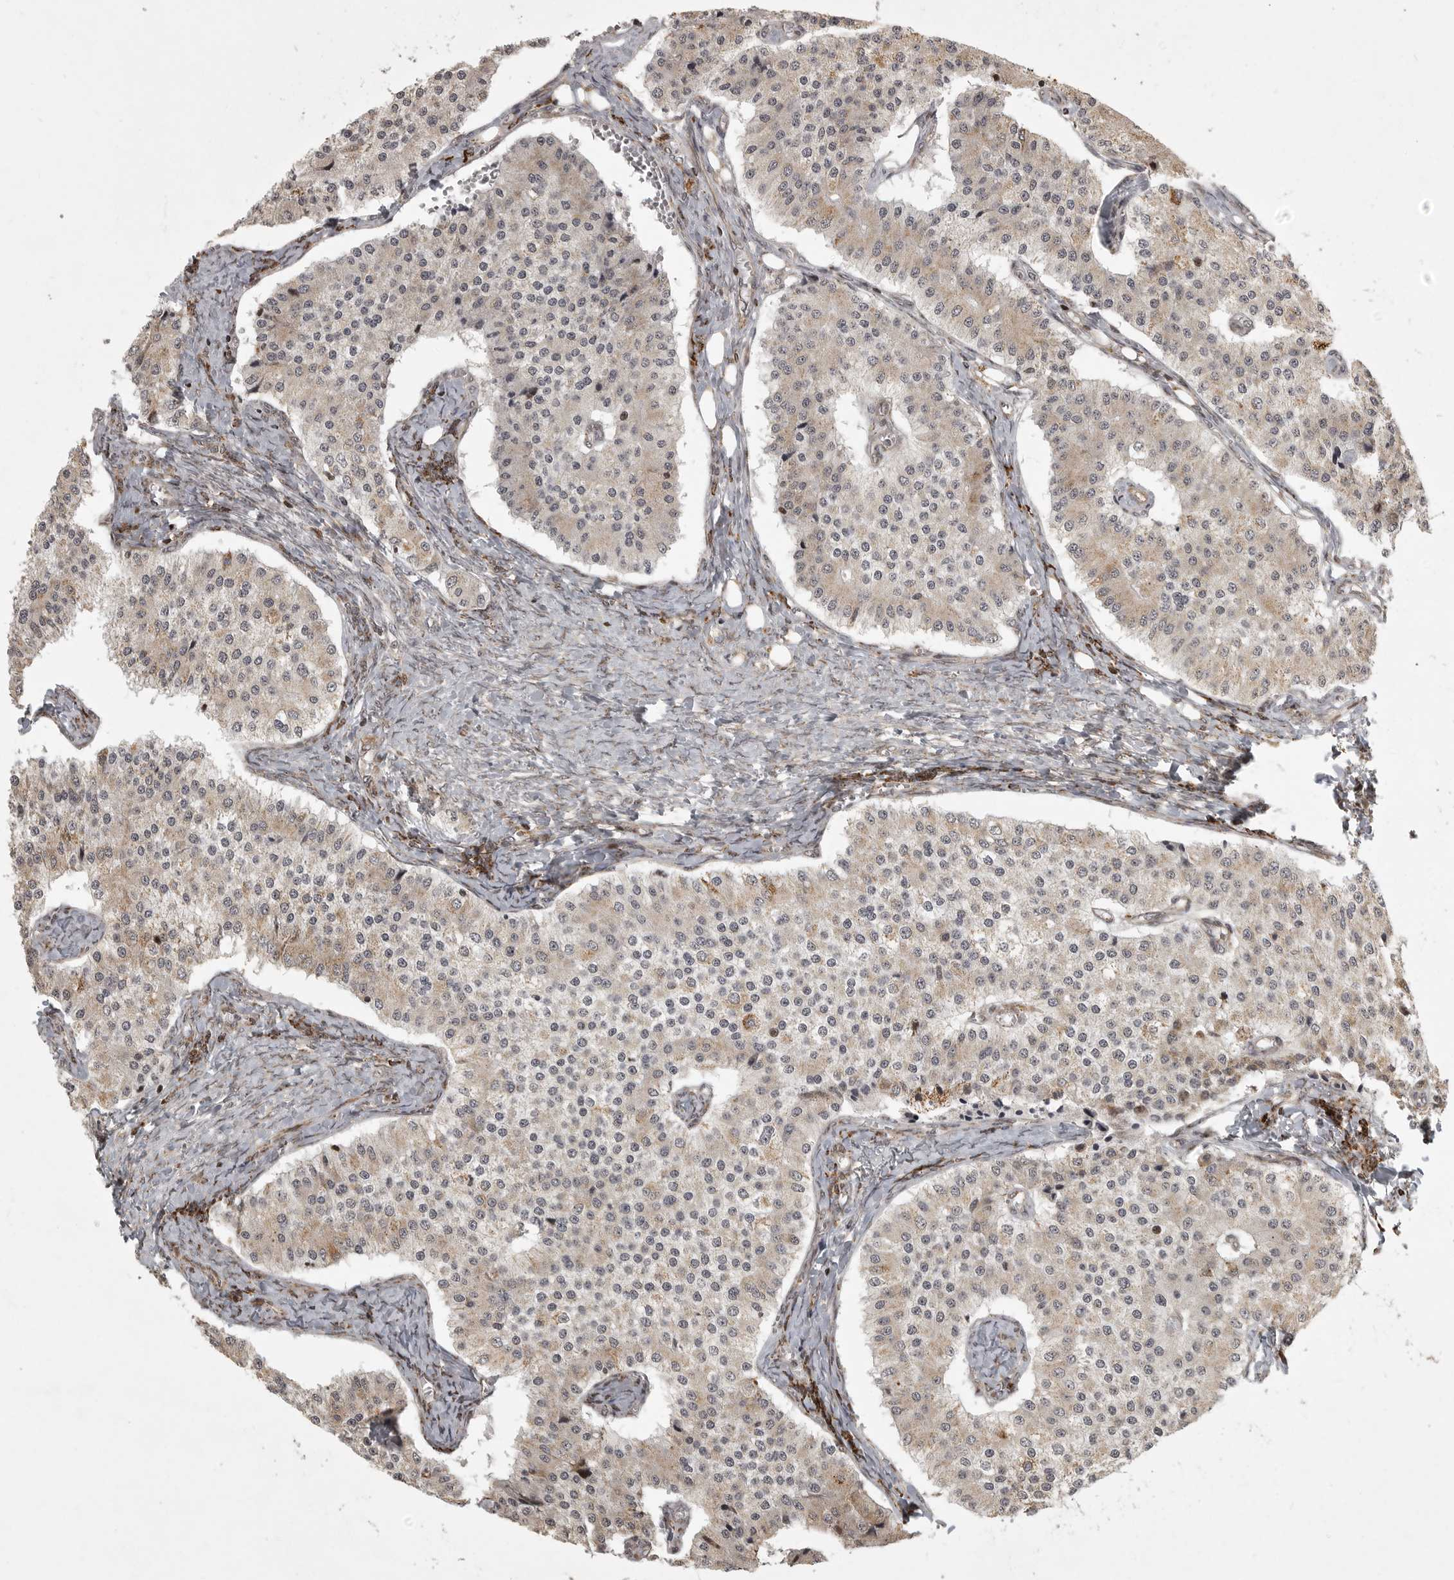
{"staining": {"intensity": "weak", "quantity": "<25%", "location": "cytoplasmic/membranous"}, "tissue": "carcinoid", "cell_type": "Tumor cells", "image_type": "cancer", "snomed": [{"axis": "morphology", "description": "Carcinoid, malignant, NOS"}, {"axis": "topography", "description": "Colon"}], "caption": "Tumor cells show no significant staining in carcinoid (malignant). (DAB IHC visualized using brightfield microscopy, high magnification).", "gene": "NARS2", "patient": {"sex": "female", "age": 52}}